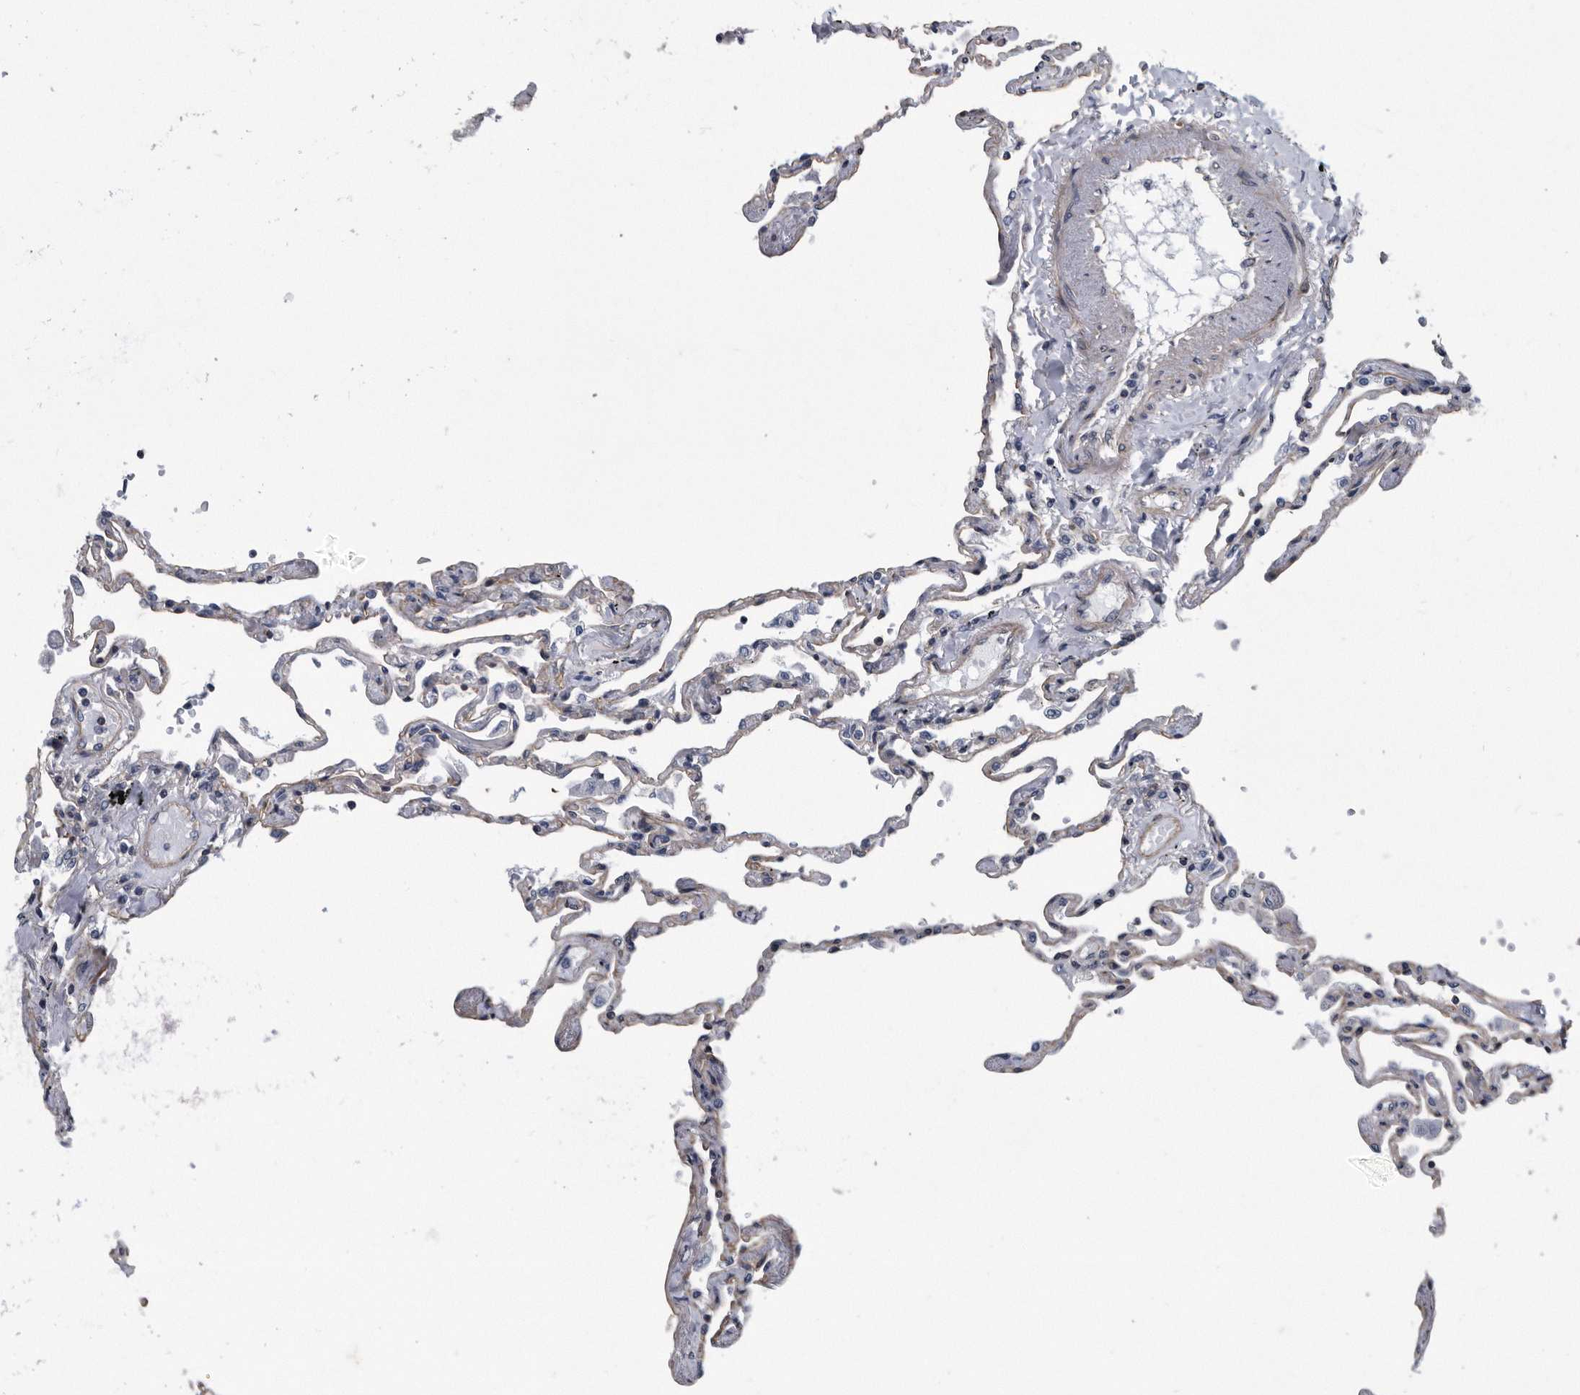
{"staining": {"intensity": "negative", "quantity": "none", "location": "none"}, "tissue": "lung", "cell_type": "Alveolar cells", "image_type": "normal", "snomed": [{"axis": "morphology", "description": "Normal tissue, NOS"}, {"axis": "topography", "description": "Lung"}], "caption": "Alveolar cells are negative for protein expression in benign human lung. (Brightfield microscopy of DAB immunohistochemistry at high magnification).", "gene": "ARMCX1", "patient": {"sex": "female", "age": 67}}